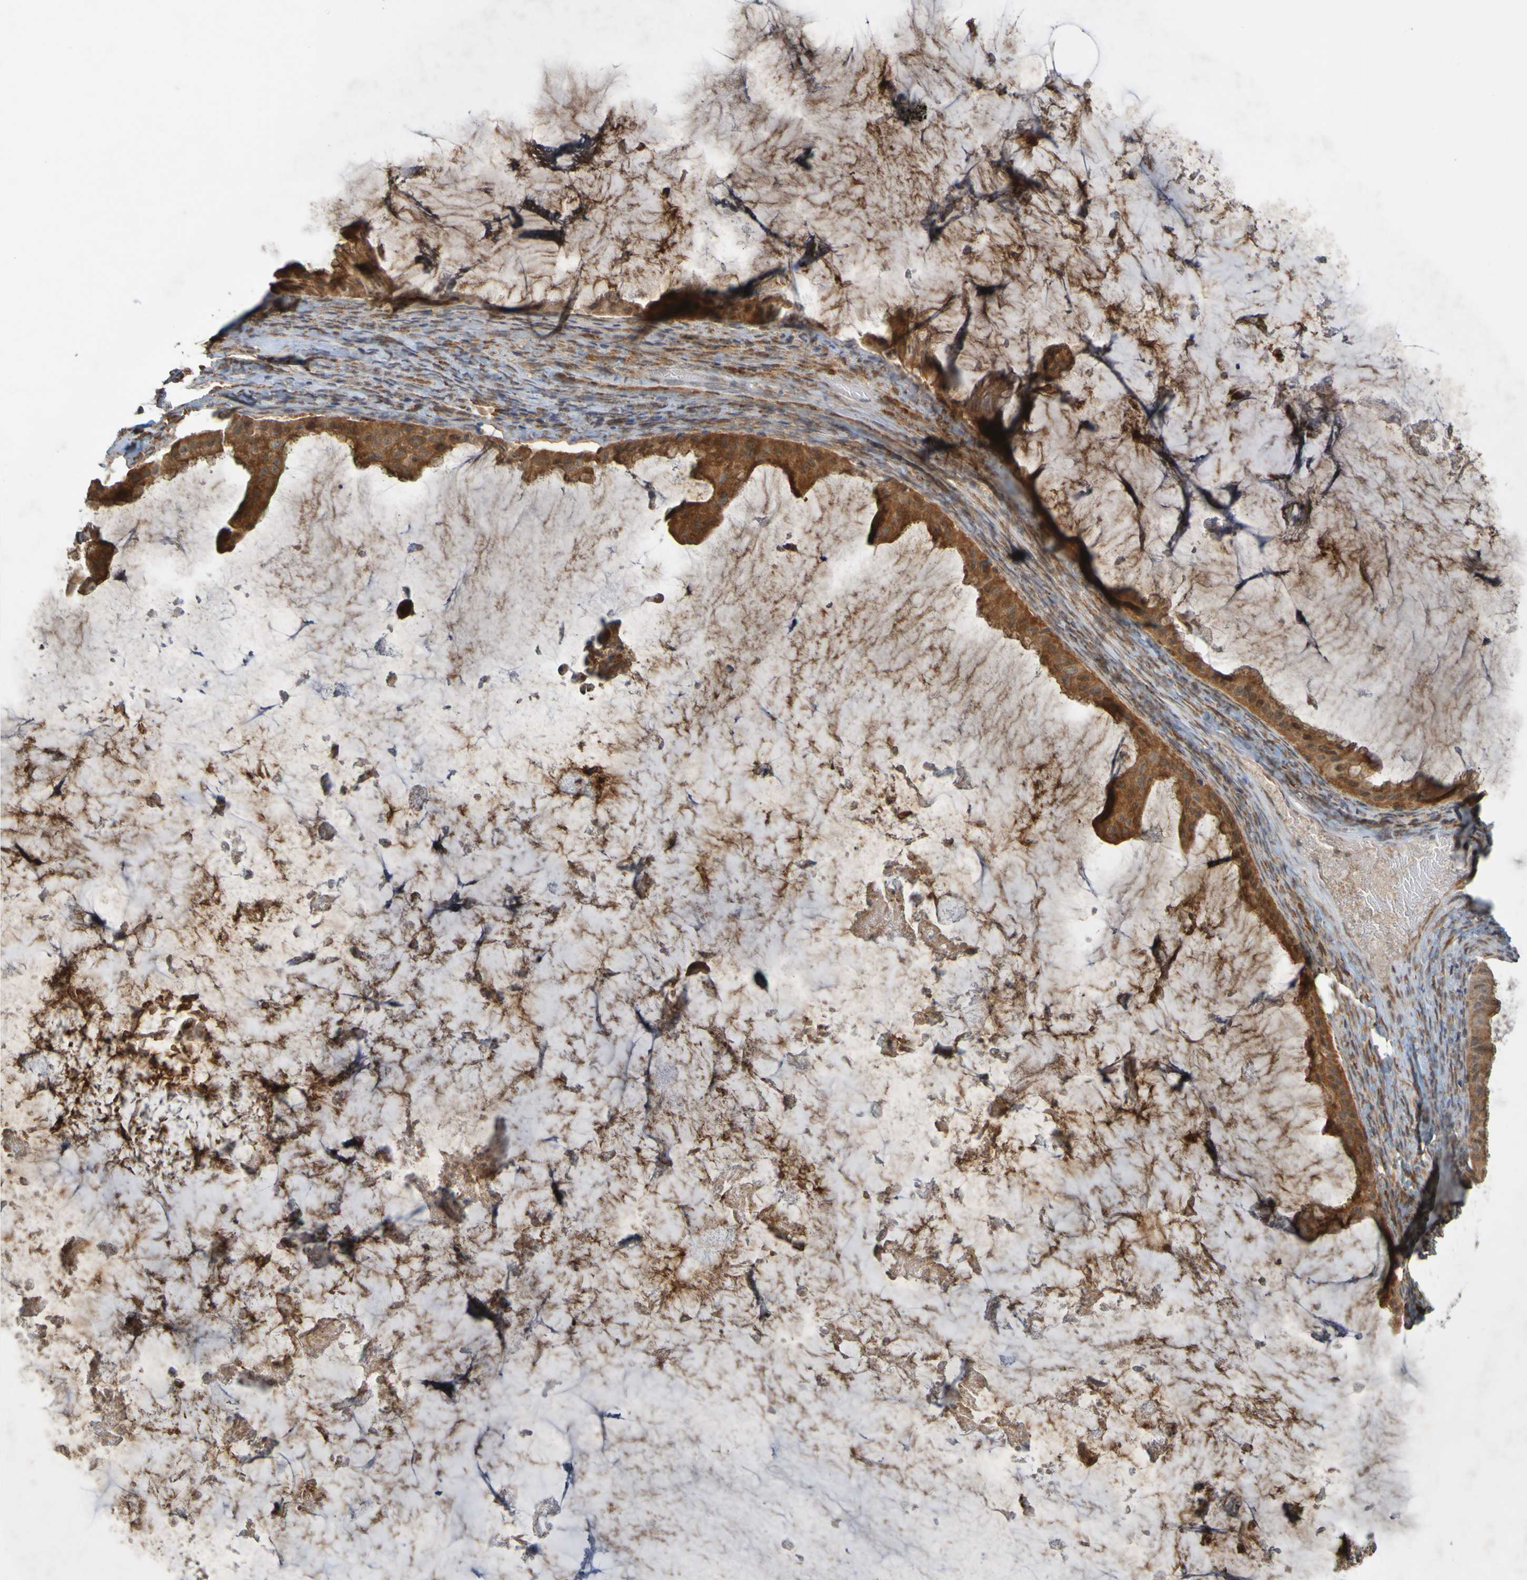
{"staining": {"intensity": "moderate", "quantity": ">75%", "location": "cytoplasmic/membranous"}, "tissue": "ovarian cancer", "cell_type": "Tumor cells", "image_type": "cancer", "snomed": [{"axis": "morphology", "description": "Cystadenocarcinoma, mucinous, NOS"}, {"axis": "topography", "description": "Ovary"}], "caption": "Immunohistochemistry (IHC) (DAB) staining of human mucinous cystadenocarcinoma (ovarian) displays moderate cytoplasmic/membranous protein expression in approximately >75% of tumor cells.", "gene": "TMBIM1", "patient": {"sex": "female", "age": 61}}